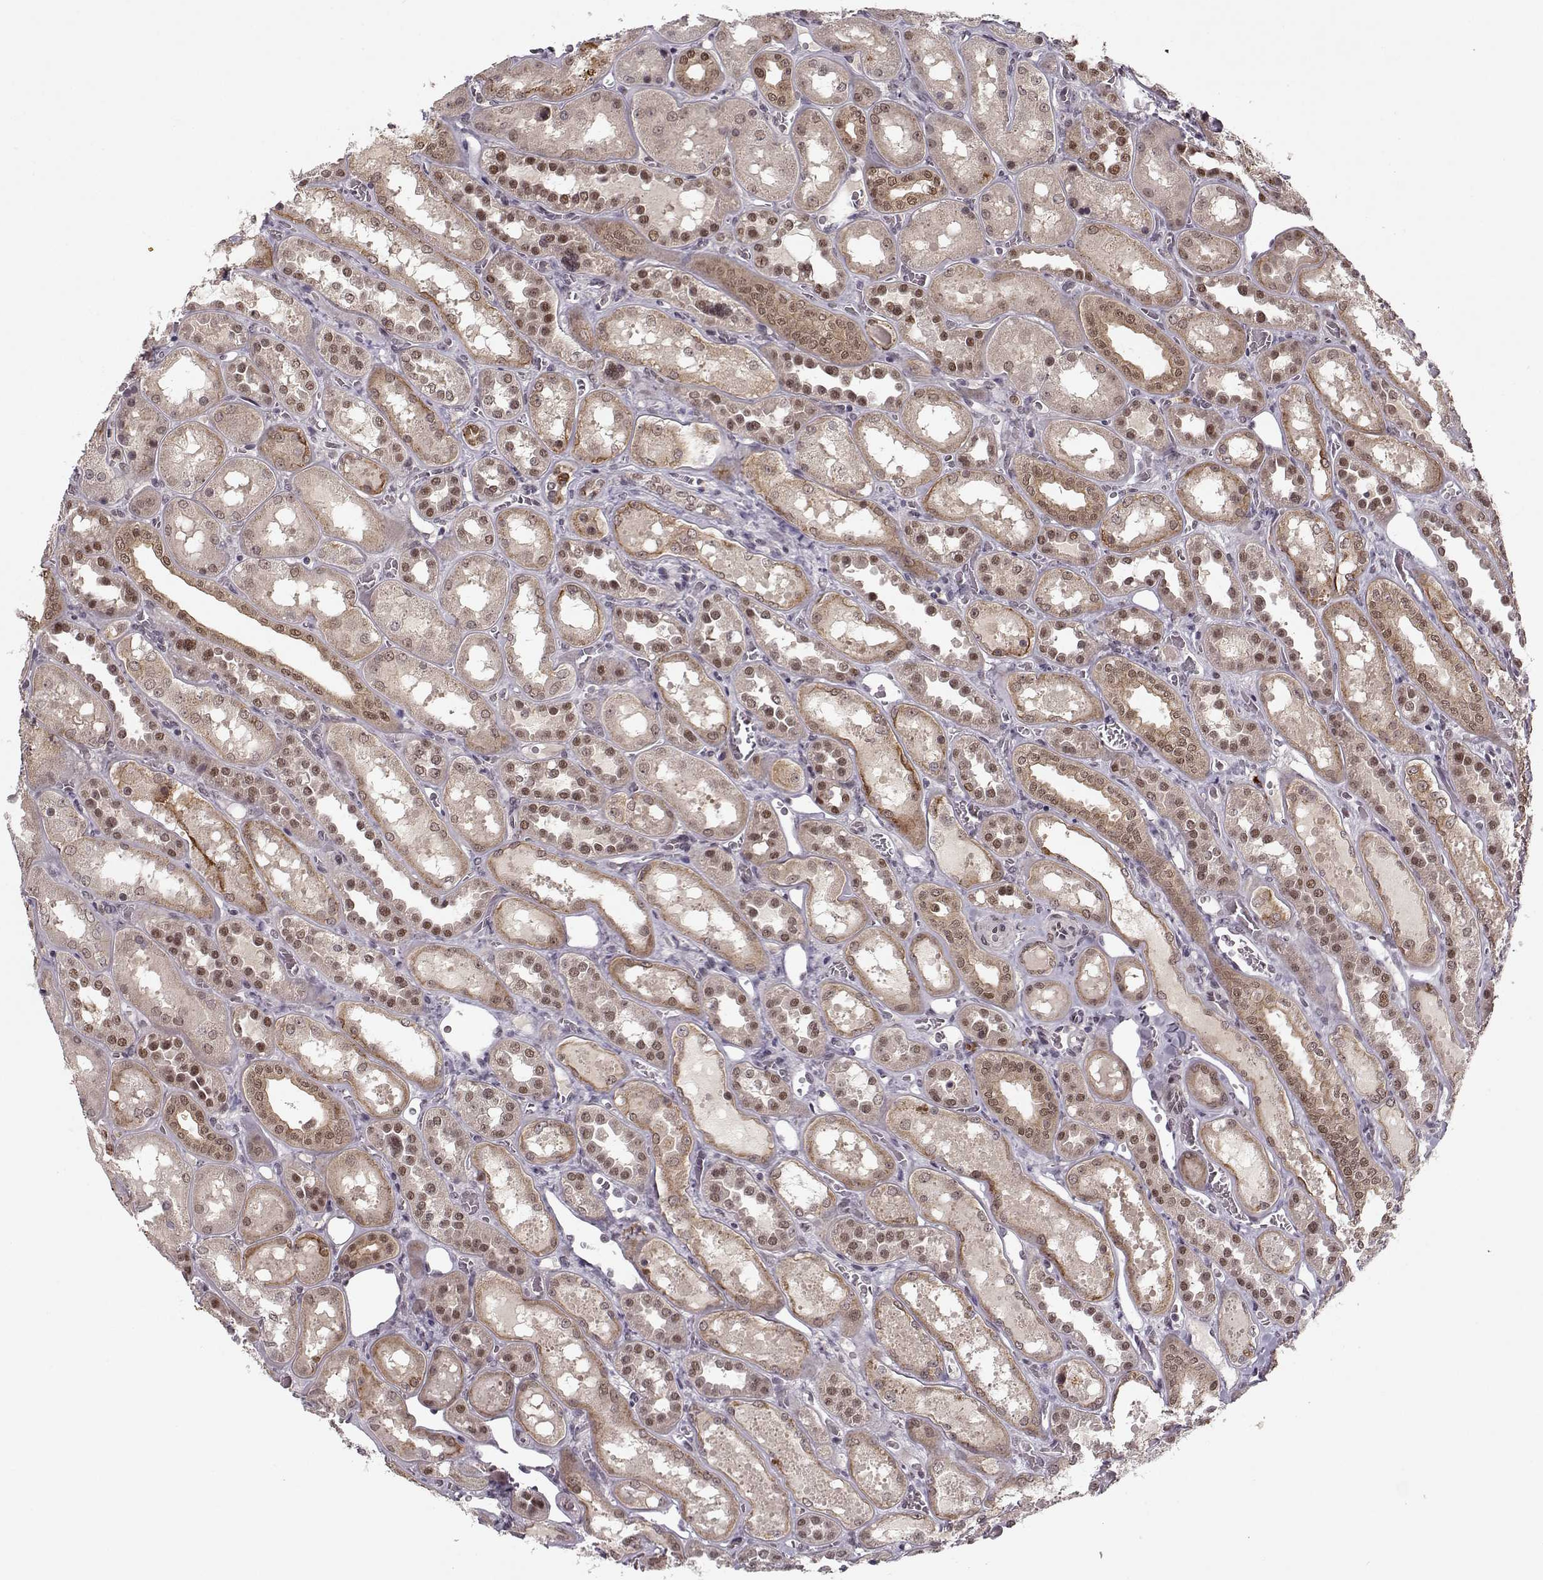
{"staining": {"intensity": "moderate", "quantity": "<25%", "location": "nuclear"}, "tissue": "kidney", "cell_type": "Cells in glomeruli", "image_type": "normal", "snomed": [{"axis": "morphology", "description": "Normal tissue, NOS"}, {"axis": "topography", "description": "Kidney"}], "caption": "This image shows IHC staining of normal human kidney, with low moderate nuclear positivity in approximately <25% of cells in glomeruli.", "gene": "DENND4B", "patient": {"sex": "male", "age": 73}}